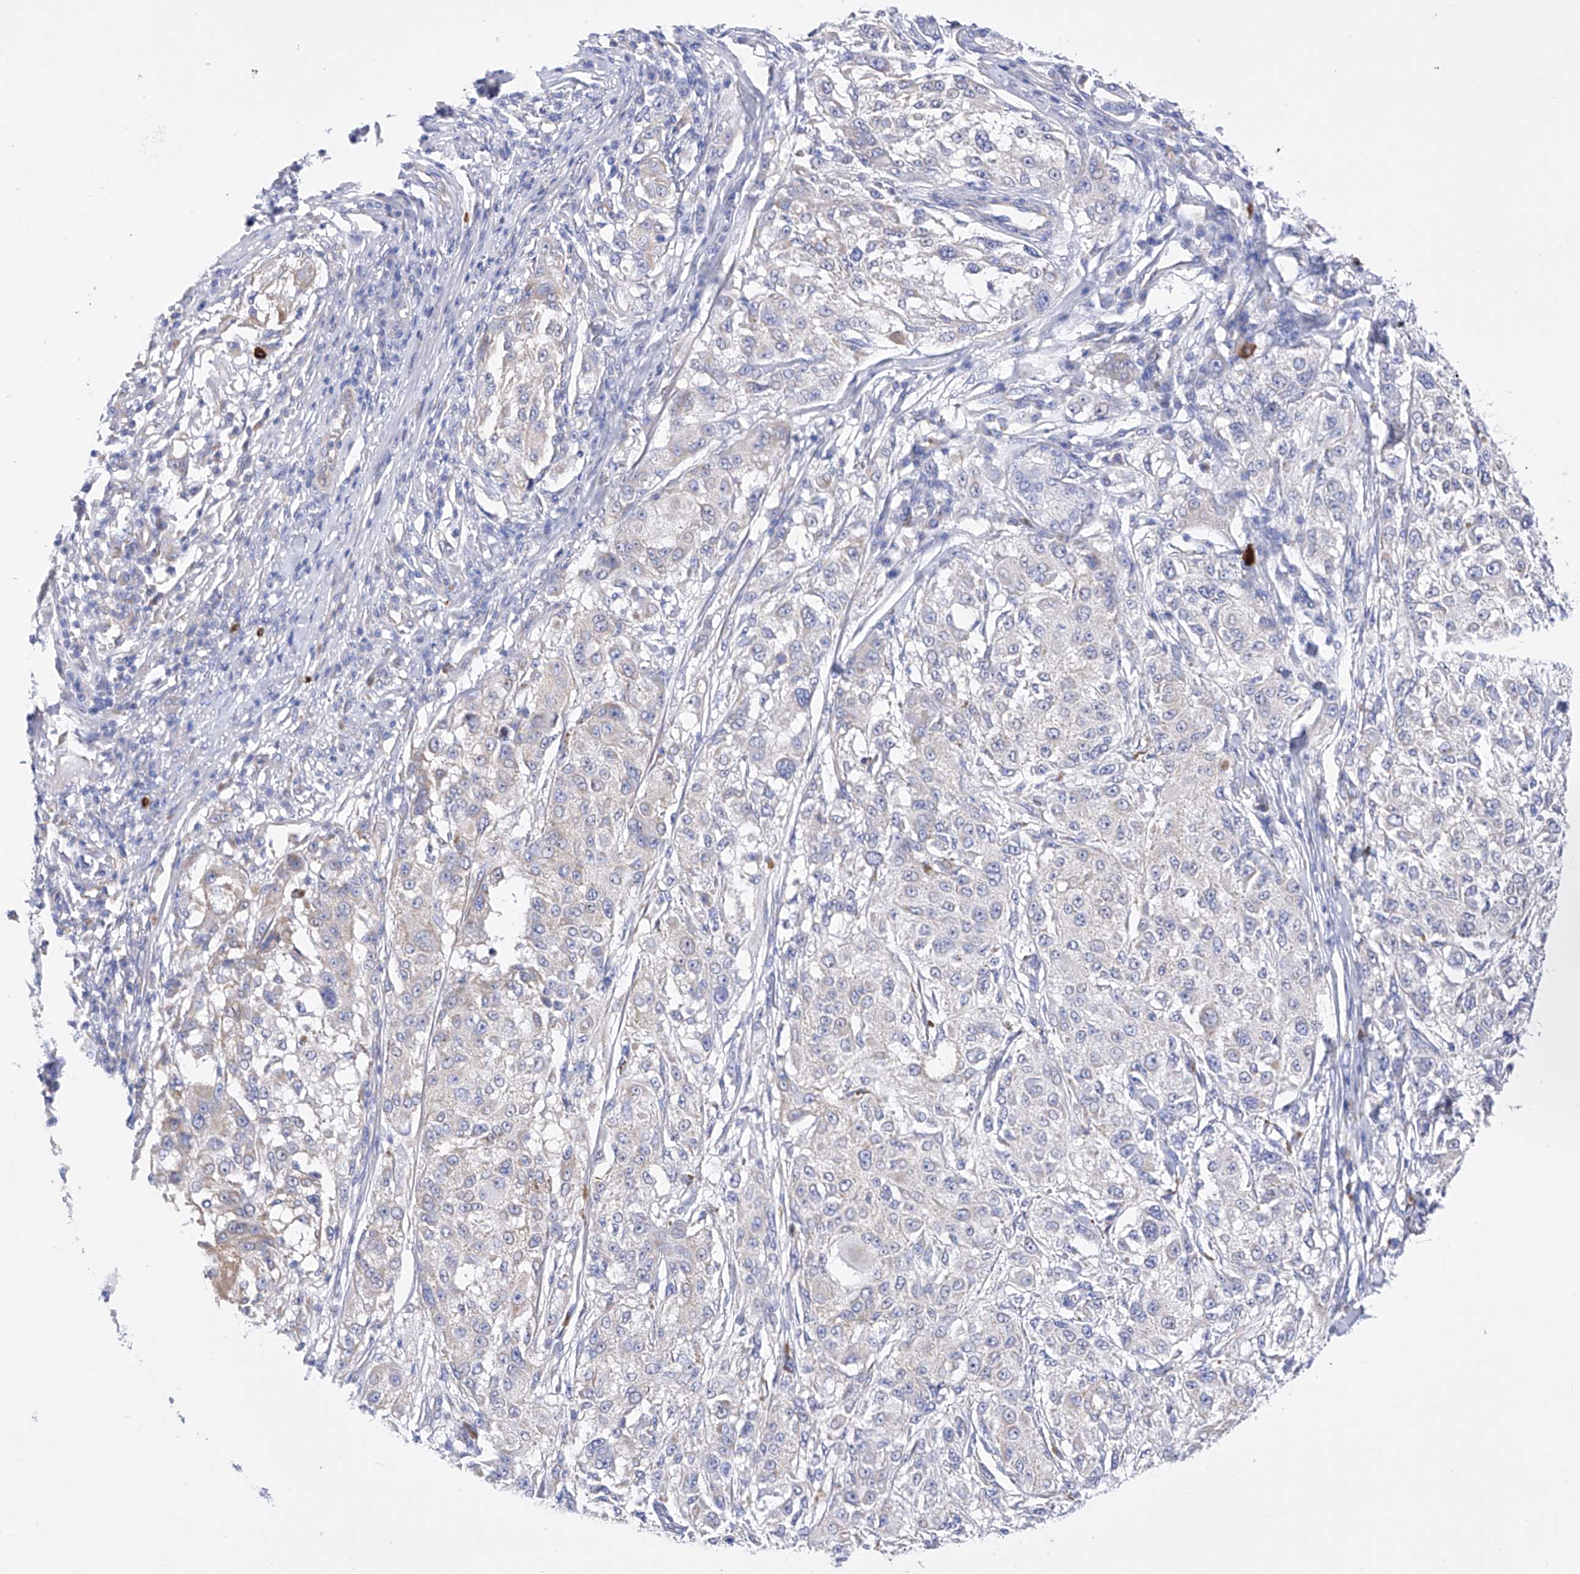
{"staining": {"intensity": "negative", "quantity": "none", "location": "none"}, "tissue": "melanoma", "cell_type": "Tumor cells", "image_type": "cancer", "snomed": [{"axis": "morphology", "description": "Necrosis, NOS"}, {"axis": "morphology", "description": "Malignant melanoma, NOS"}, {"axis": "topography", "description": "Skin"}], "caption": "DAB immunohistochemical staining of human melanoma displays no significant positivity in tumor cells.", "gene": "FLG", "patient": {"sex": "female", "age": 87}}